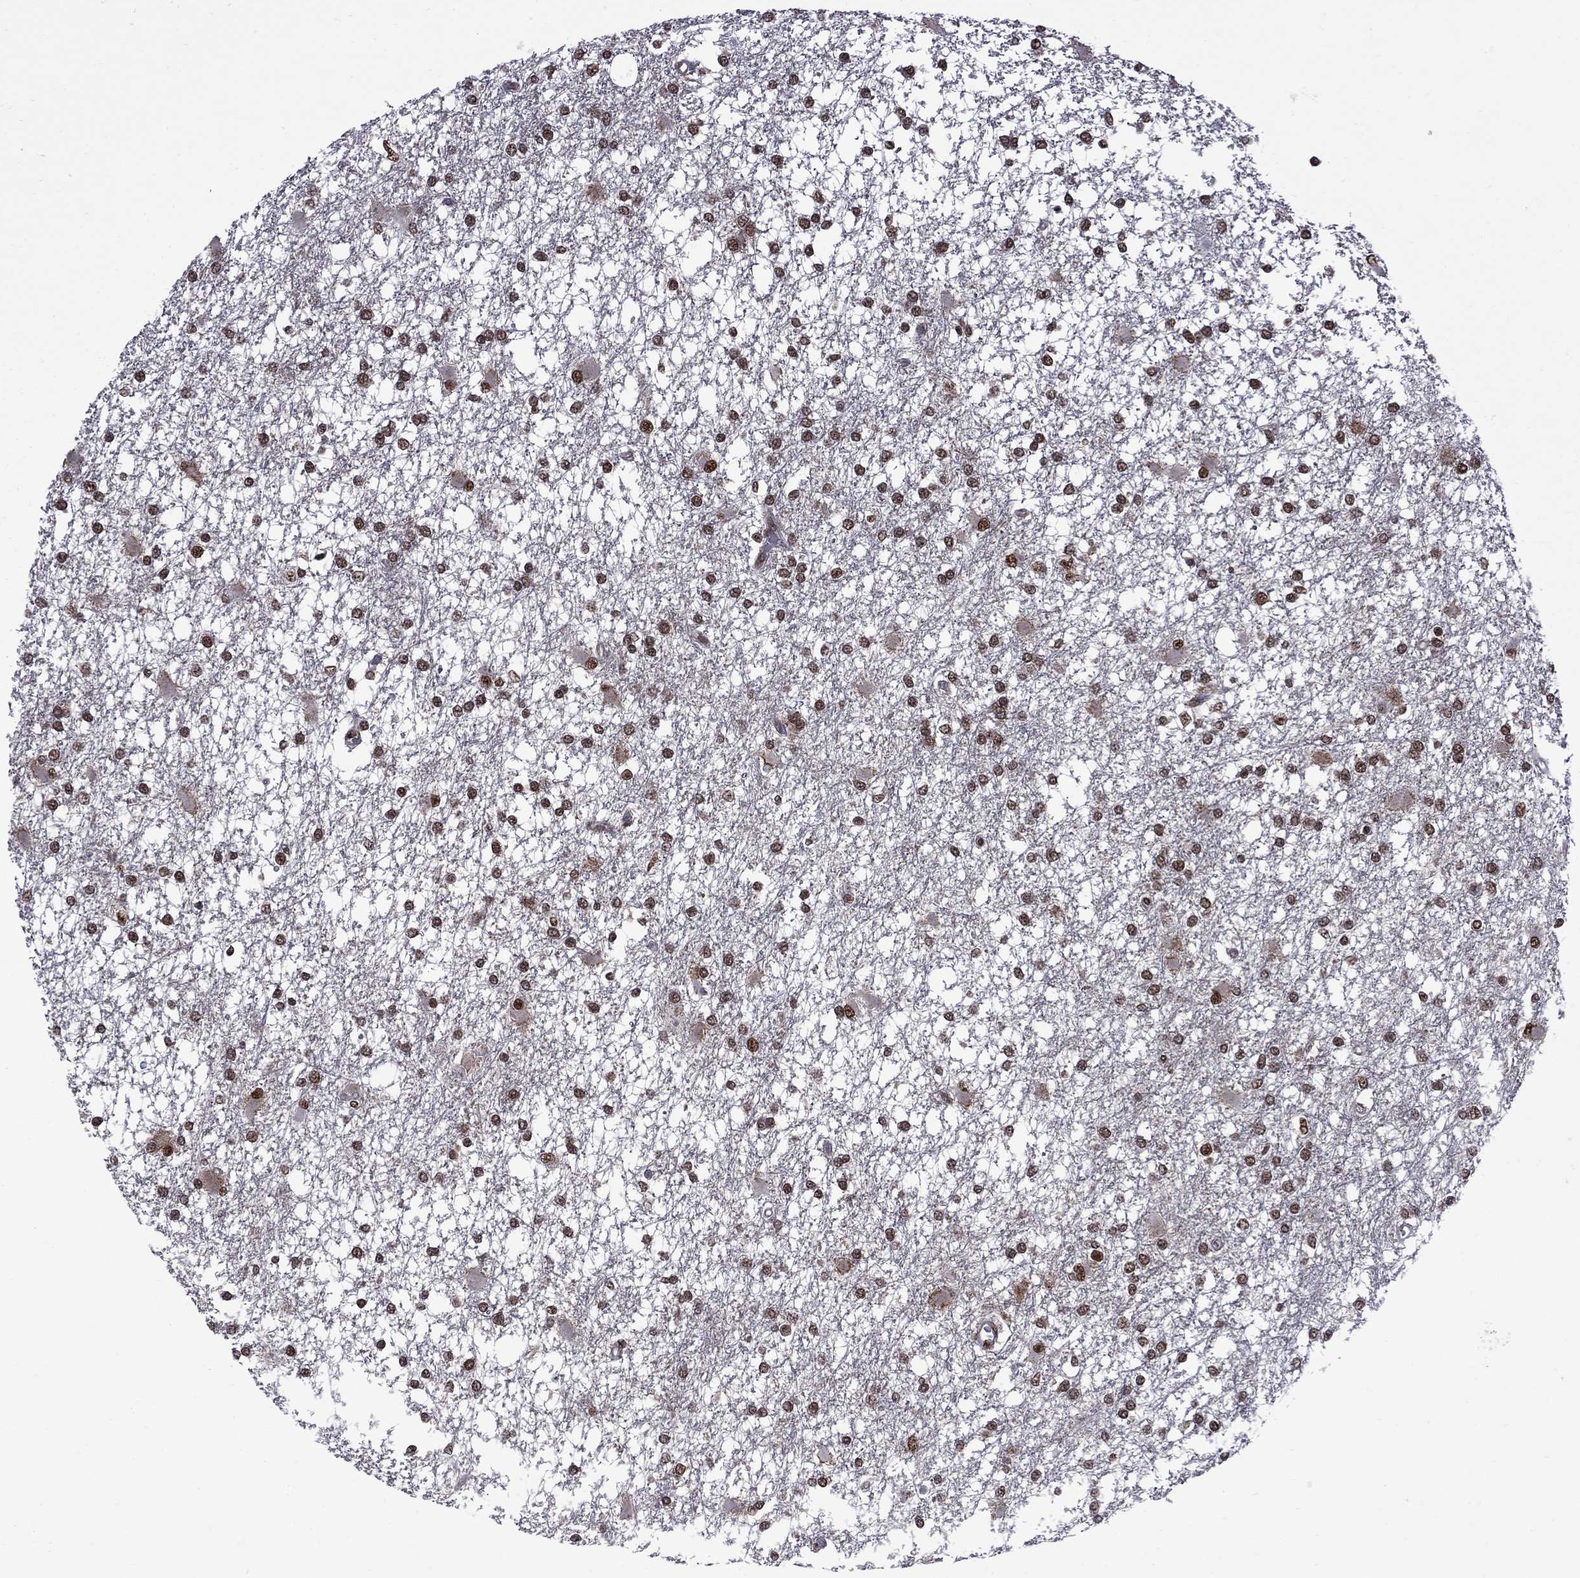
{"staining": {"intensity": "strong", "quantity": "25%-75%", "location": "nuclear"}, "tissue": "glioma", "cell_type": "Tumor cells", "image_type": "cancer", "snomed": [{"axis": "morphology", "description": "Glioma, malignant, High grade"}, {"axis": "topography", "description": "Cerebral cortex"}], "caption": "Approximately 25%-75% of tumor cells in human glioma reveal strong nuclear protein staining as visualized by brown immunohistochemical staining.", "gene": "MED25", "patient": {"sex": "male", "age": 79}}